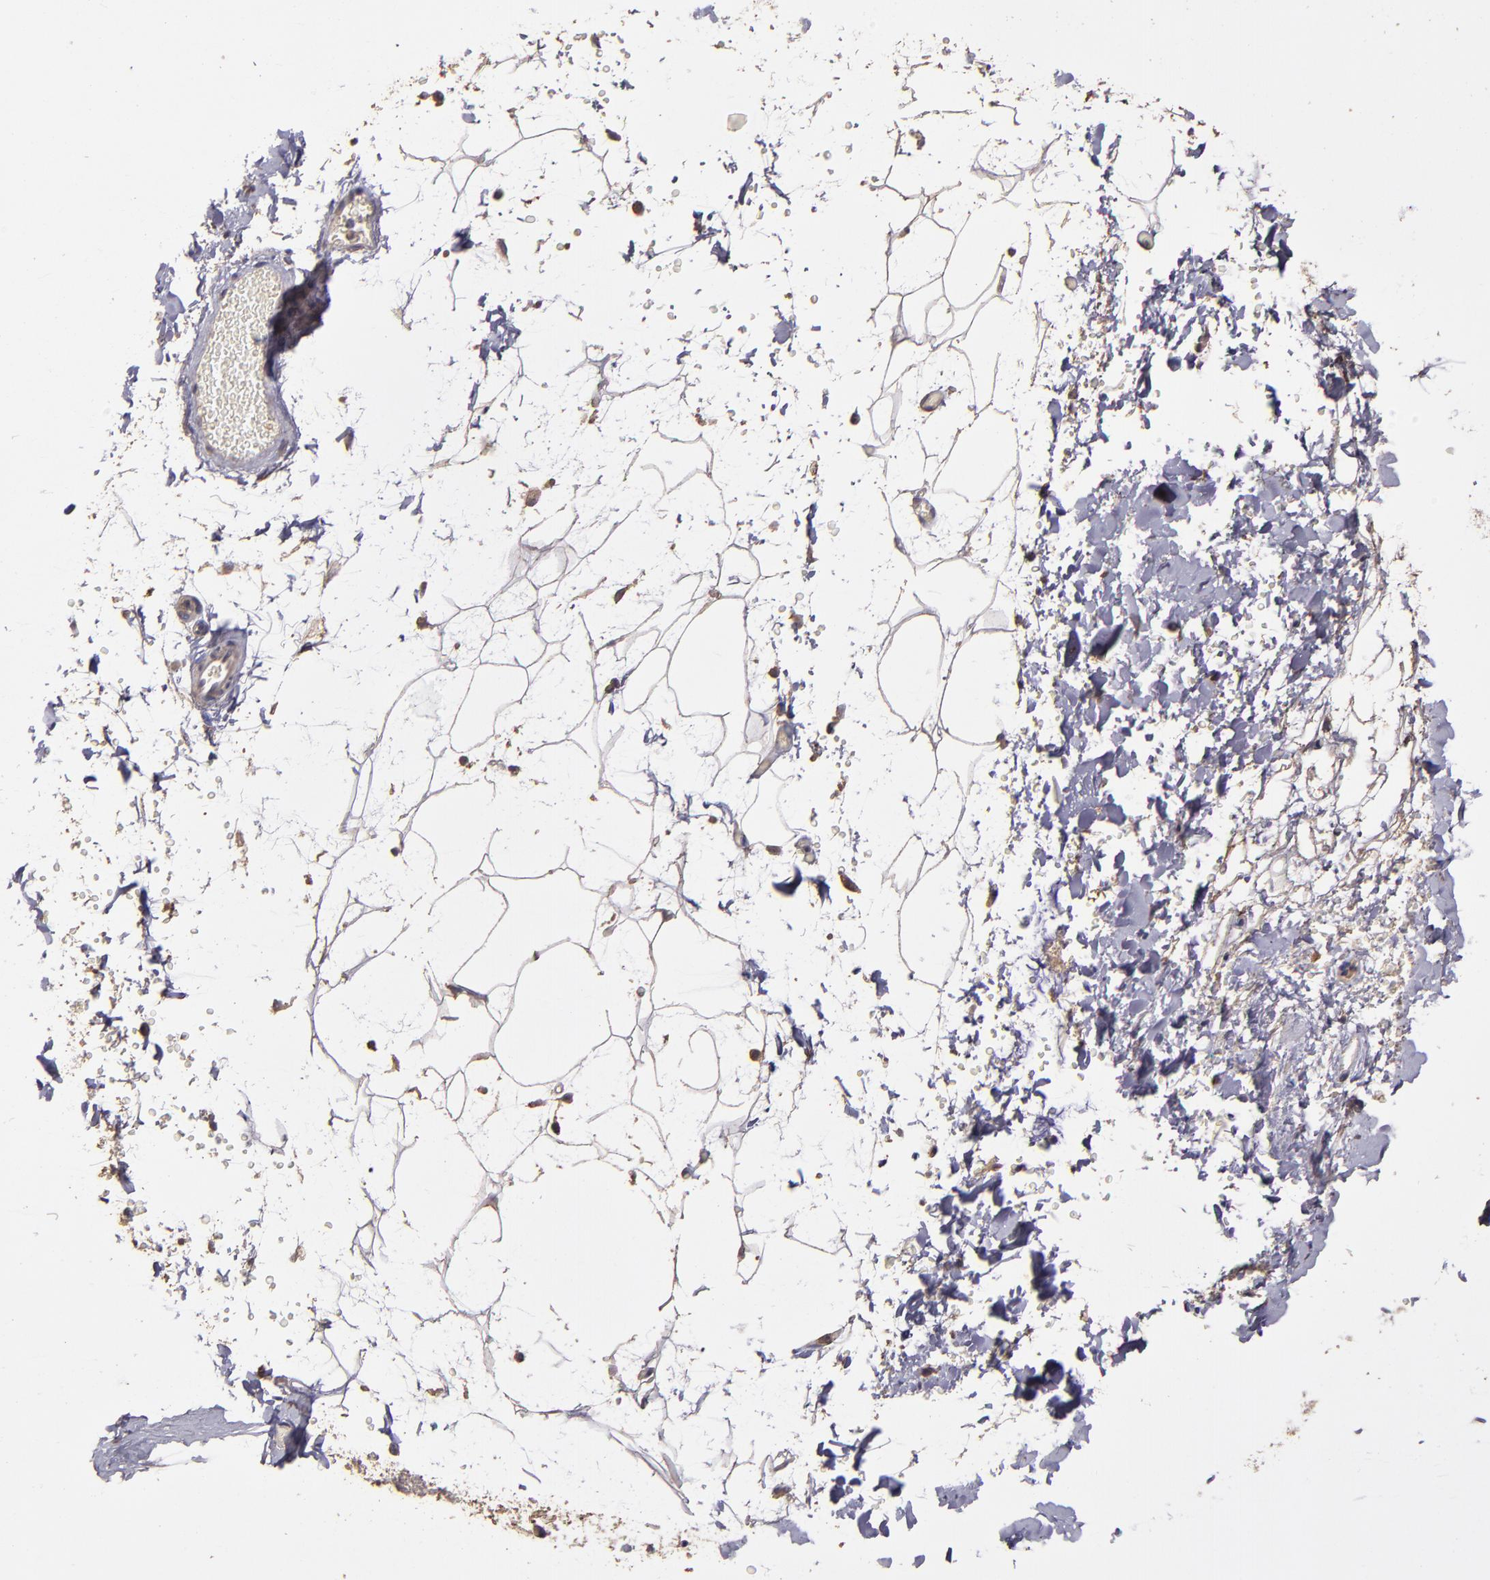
{"staining": {"intensity": "weak", "quantity": "25%-75%", "location": "cytoplasmic/membranous"}, "tissue": "adipose tissue", "cell_type": "Adipocytes", "image_type": "normal", "snomed": [{"axis": "morphology", "description": "Normal tissue, NOS"}, {"axis": "topography", "description": "Soft tissue"}], "caption": "Protein analysis of benign adipose tissue reveals weak cytoplasmic/membranous staining in approximately 25%-75% of adipocytes.", "gene": "HECTD1", "patient": {"sex": "male", "age": 72}}